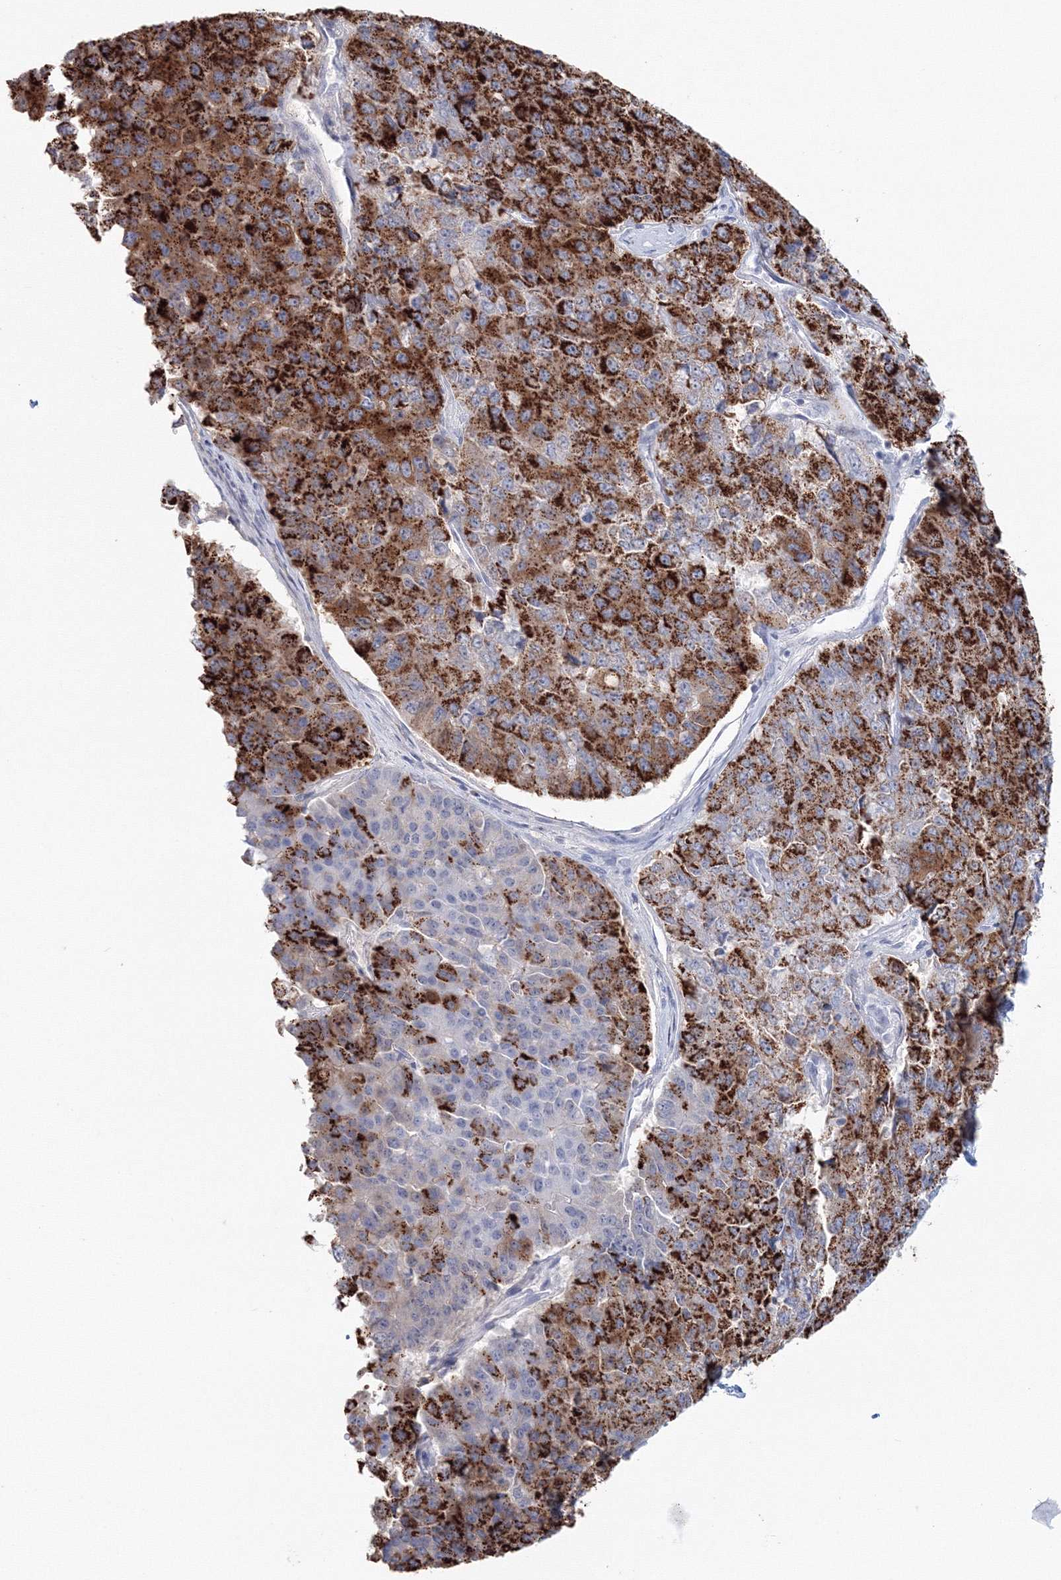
{"staining": {"intensity": "strong", "quantity": ">75%", "location": "cytoplasmic/membranous"}, "tissue": "pancreatic cancer", "cell_type": "Tumor cells", "image_type": "cancer", "snomed": [{"axis": "morphology", "description": "Adenocarcinoma, NOS"}, {"axis": "topography", "description": "Pancreas"}], "caption": "Brown immunohistochemical staining in pancreatic cancer (adenocarcinoma) displays strong cytoplasmic/membranous expression in approximately >75% of tumor cells.", "gene": "VSIG1", "patient": {"sex": "male", "age": 50}}